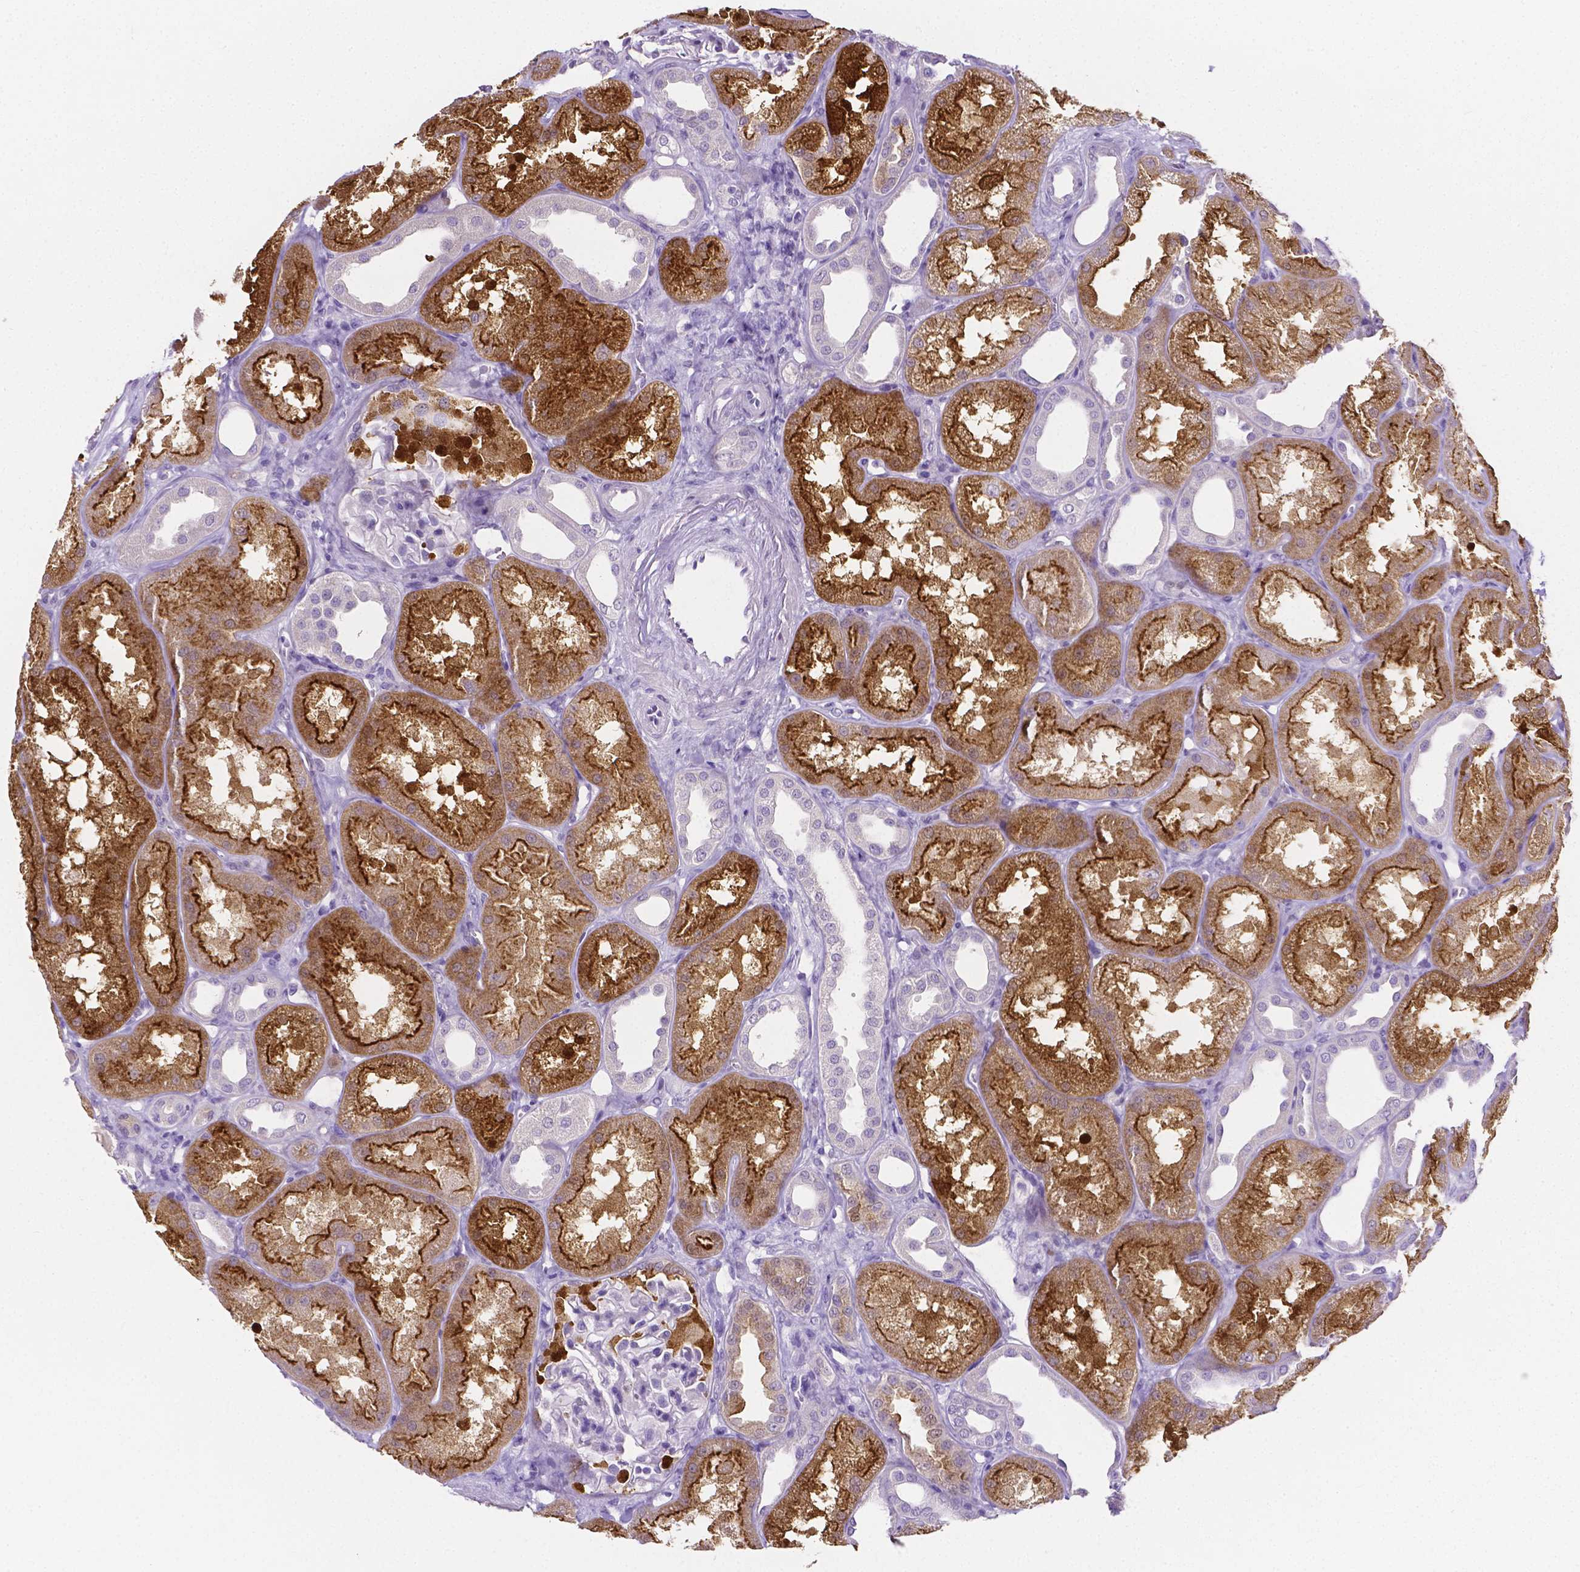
{"staining": {"intensity": "negative", "quantity": "none", "location": "none"}, "tissue": "kidney", "cell_type": "Cells in glomeruli", "image_type": "normal", "snomed": [{"axis": "morphology", "description": "Normal tissue, NOS"}, {"axis": "topography", "description": "Kidney"}], "caption": "Human kidney stained for a protein using immunohistochemistry reveals no positivity in cells in glomeruli.", "gene": "SLC22A2", "patient": {"sex": "male", "age": 61}}